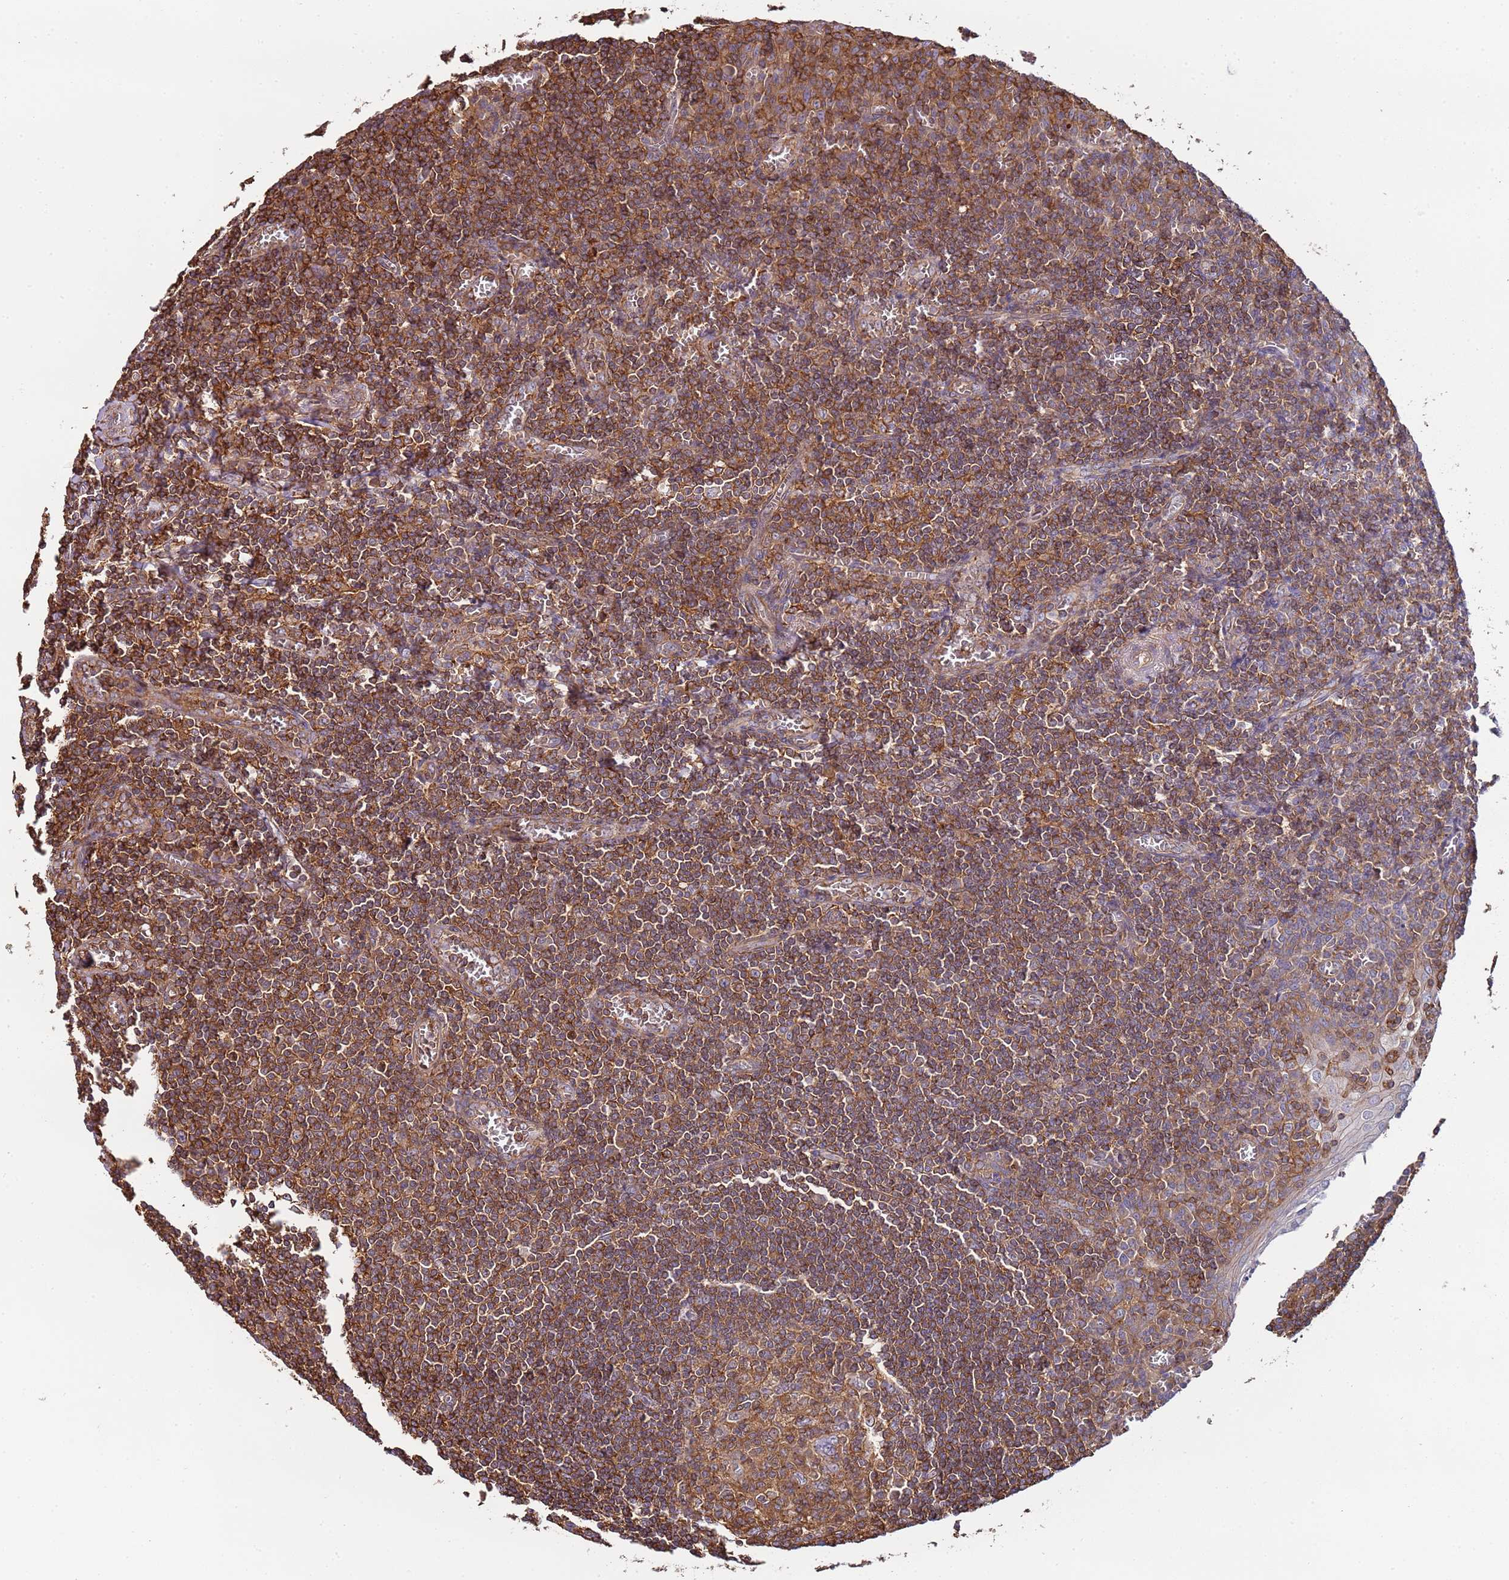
{"staining": {"intensity": "moderate", "quantity": ">75%", "location": "cytoplasmic/membranous"}, "tissue": "tonsil", "cell_type": "Germinal center cells", "image_type": "normal", "snomed": [{"axis": "morphology", "description": "Normal tissue, NOS"}, {"axis": "topography", "description": "Tonsil"}], "caption": "A histopathology image of human tonsil stained for a protein displays moderate cytoplasmic/membranous brown staining in germinal center cells.", "gene": "CYP2U1", "patient": {"sex": "male", "age": 27}}